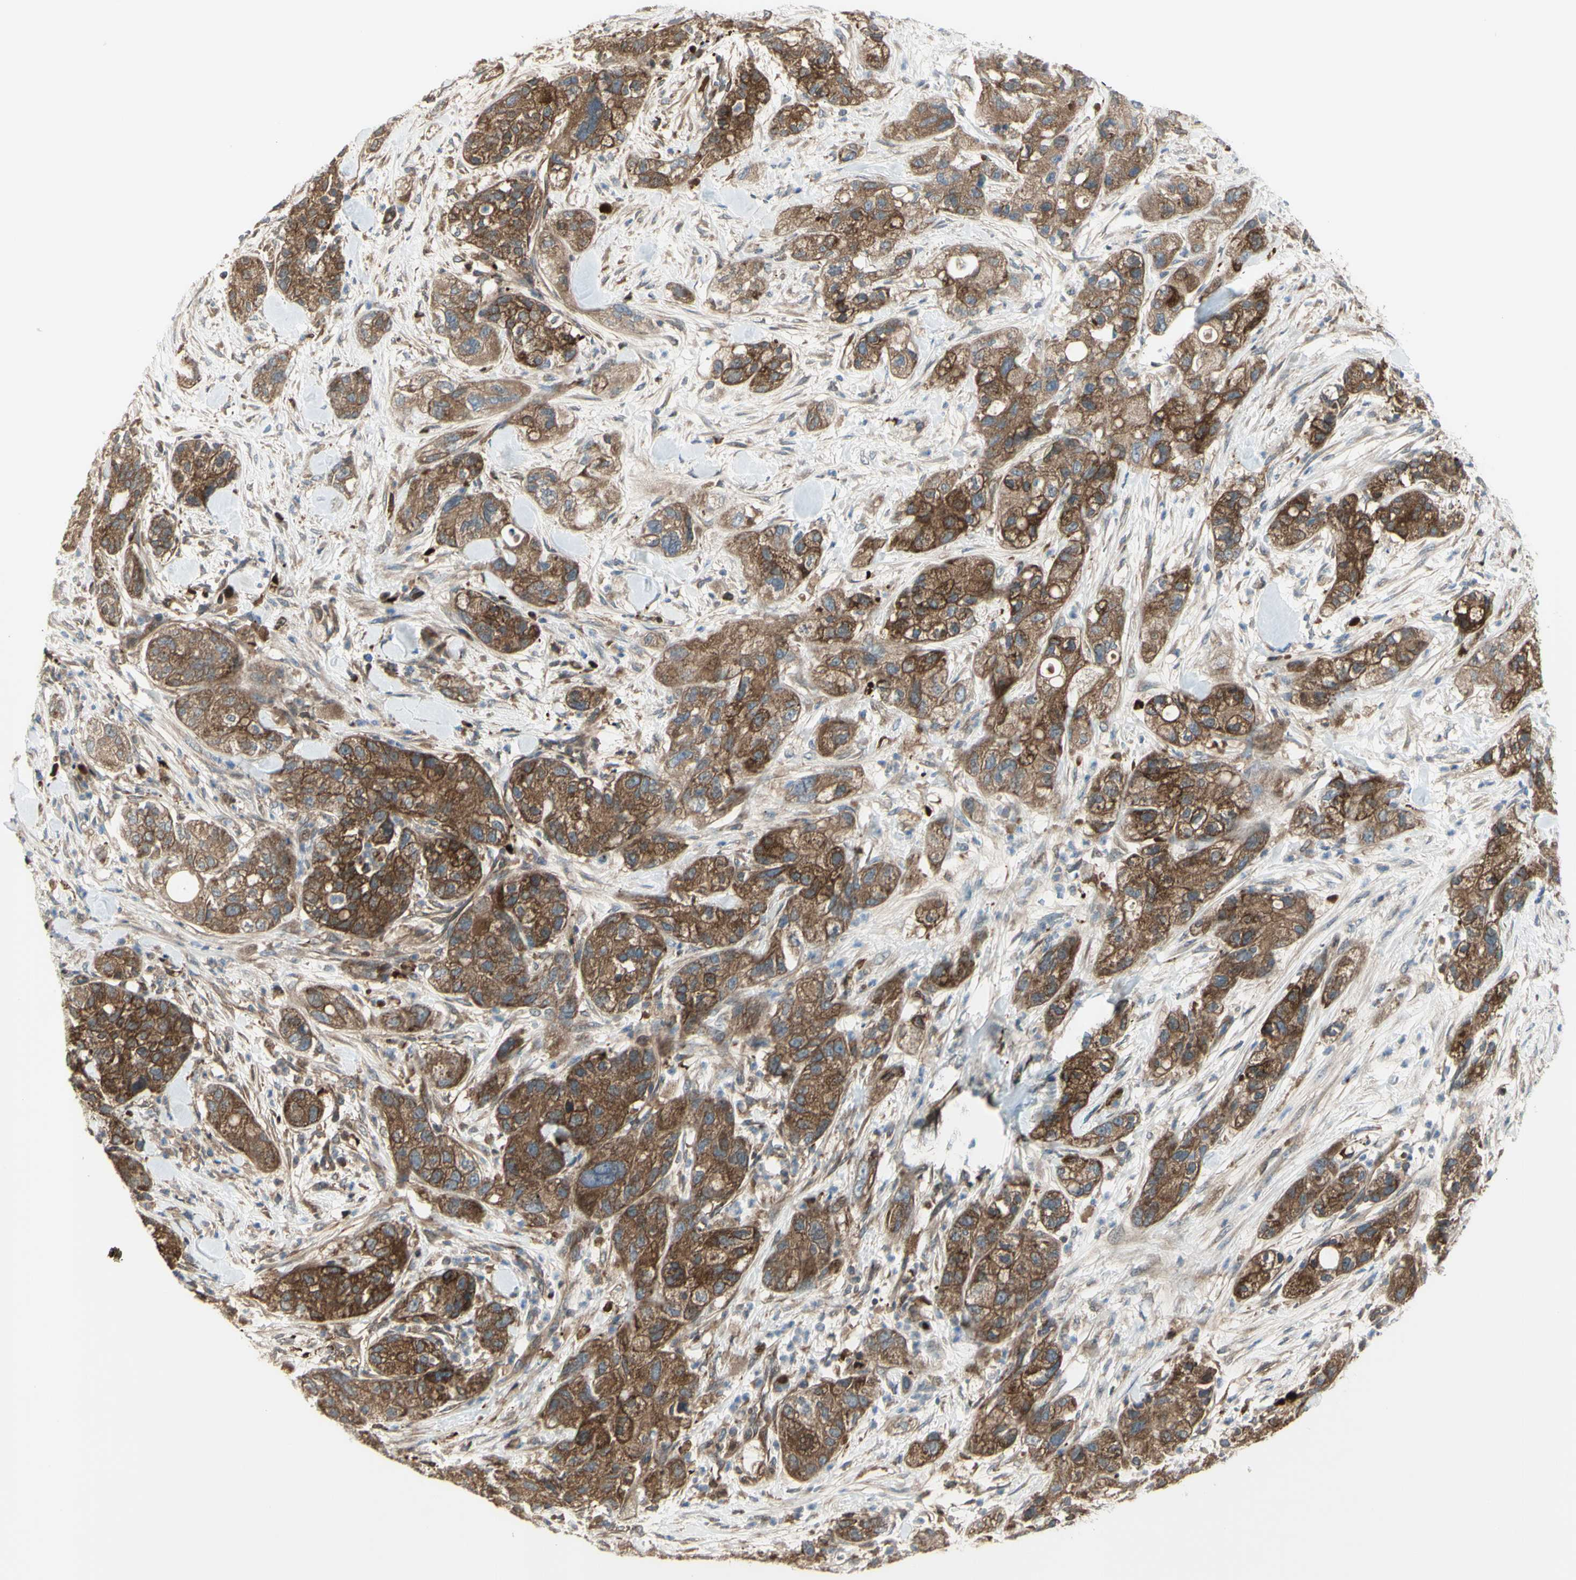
{"staining": {"intensity": "moderate", "quantity": ">75%", "location": "cytoplasmic/membranous"}, "tissue": "pancreatic cancer", "cell_type": "Tumor cells", "image_type": "cancer", "snomed": [{"axis": "morphology", "description": "Adenocarcinoma, NOS"}, {"axis": "topography", "description": "Pancreas"}], "caption": "A histopathology image showing moderate cytoplasmic/membranous positivity in about >75% of tumor cells in pancreatic adenocarcinoma, as visualized by brown immunohistochemical staining.", "gene": "IGSF9B", "patient": {"sex": "female", "age": 78}}